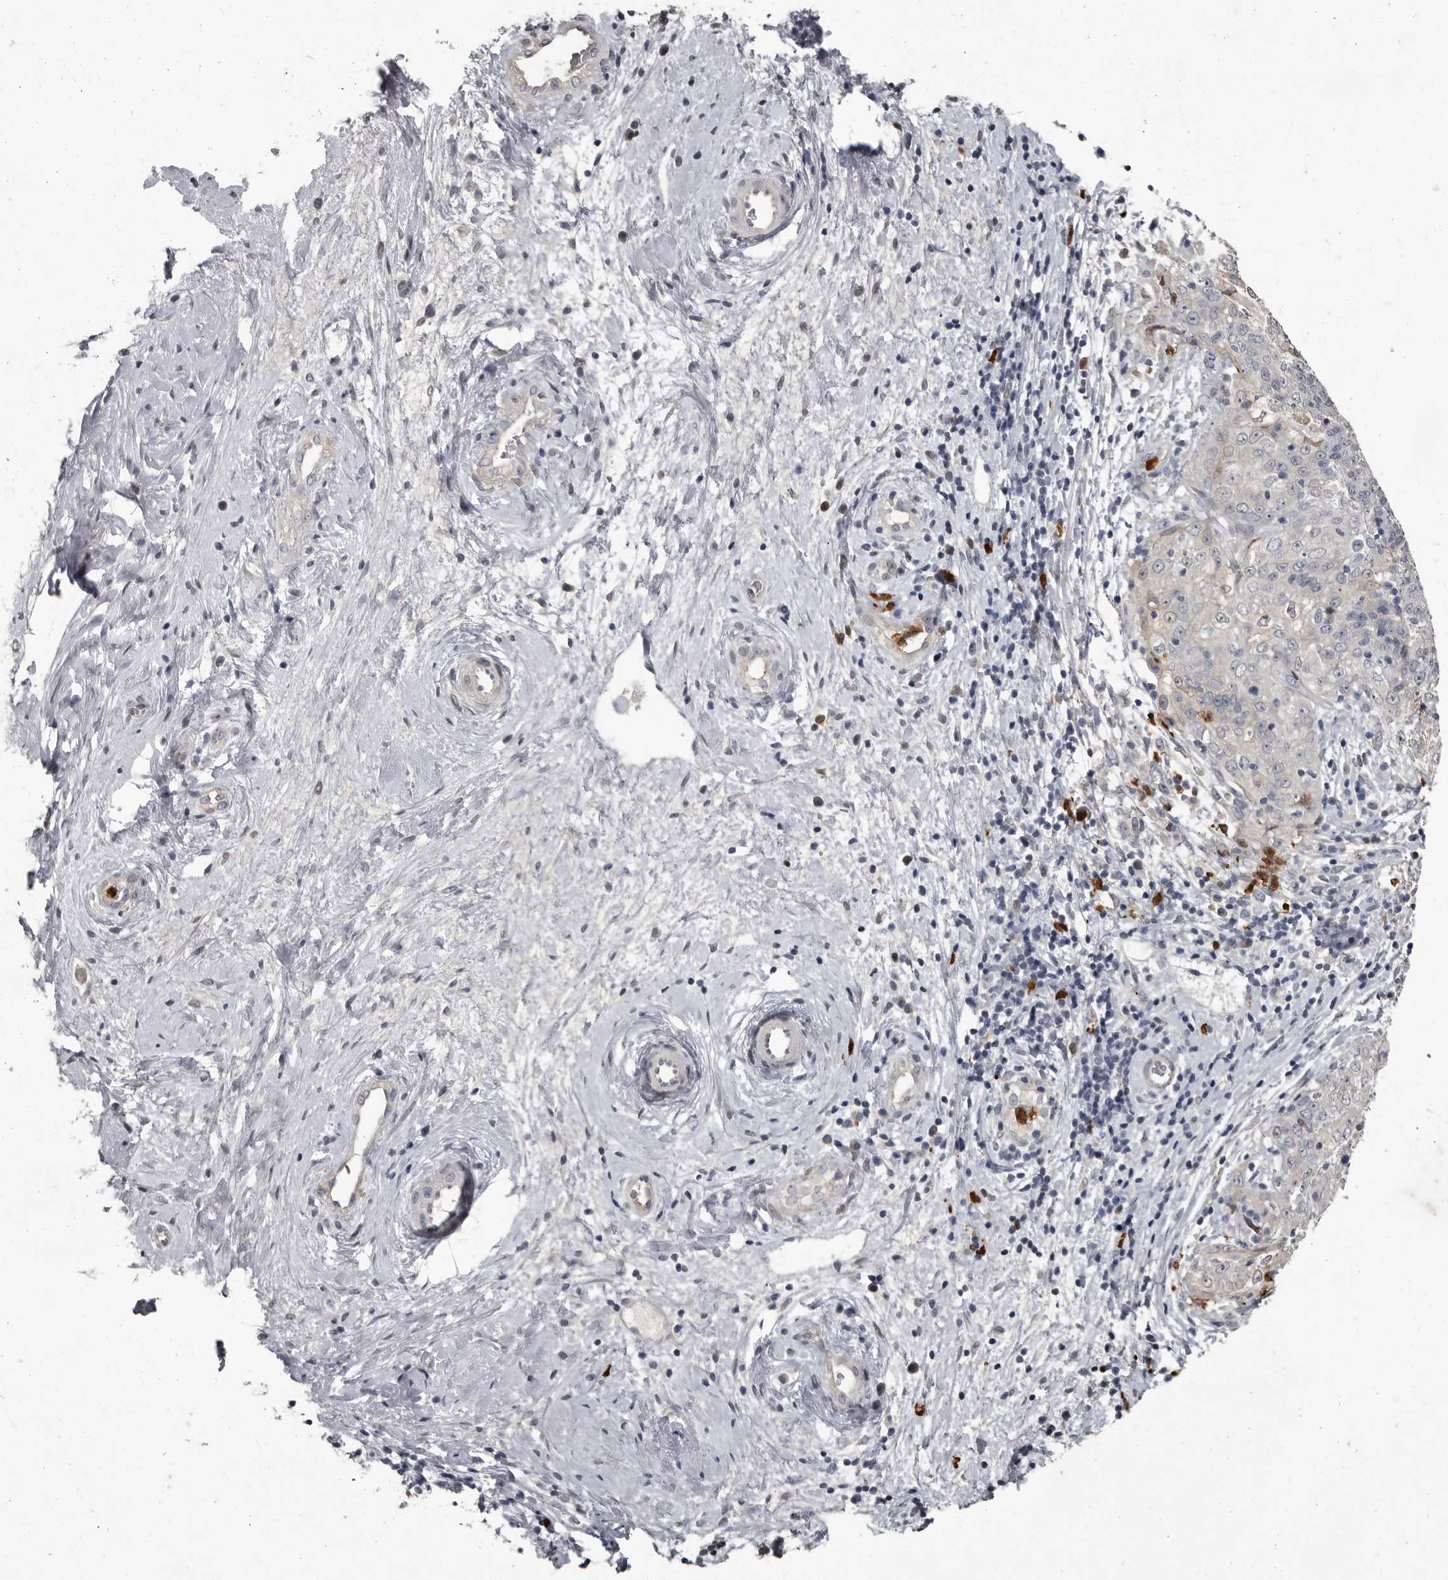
{"staining": {"intensity": "negative", "quantity": "none", "location": "none"}, "tissue": "cervical cancer", "cell_type": "Tumor cells", "image_type": "cancer", "snomed": [{"axis": "morphology", "description": "Squamous cell carcinoma, NOS"}, {"axis": "topography", "description": "Cervix"}], "caption": "Photomicrograph shows no protein expression in tumor cells of squamous cell carcinoma (cervical) tissue.", "gene": "GPR157", "patient": {"sex": "female", "age": 48}}